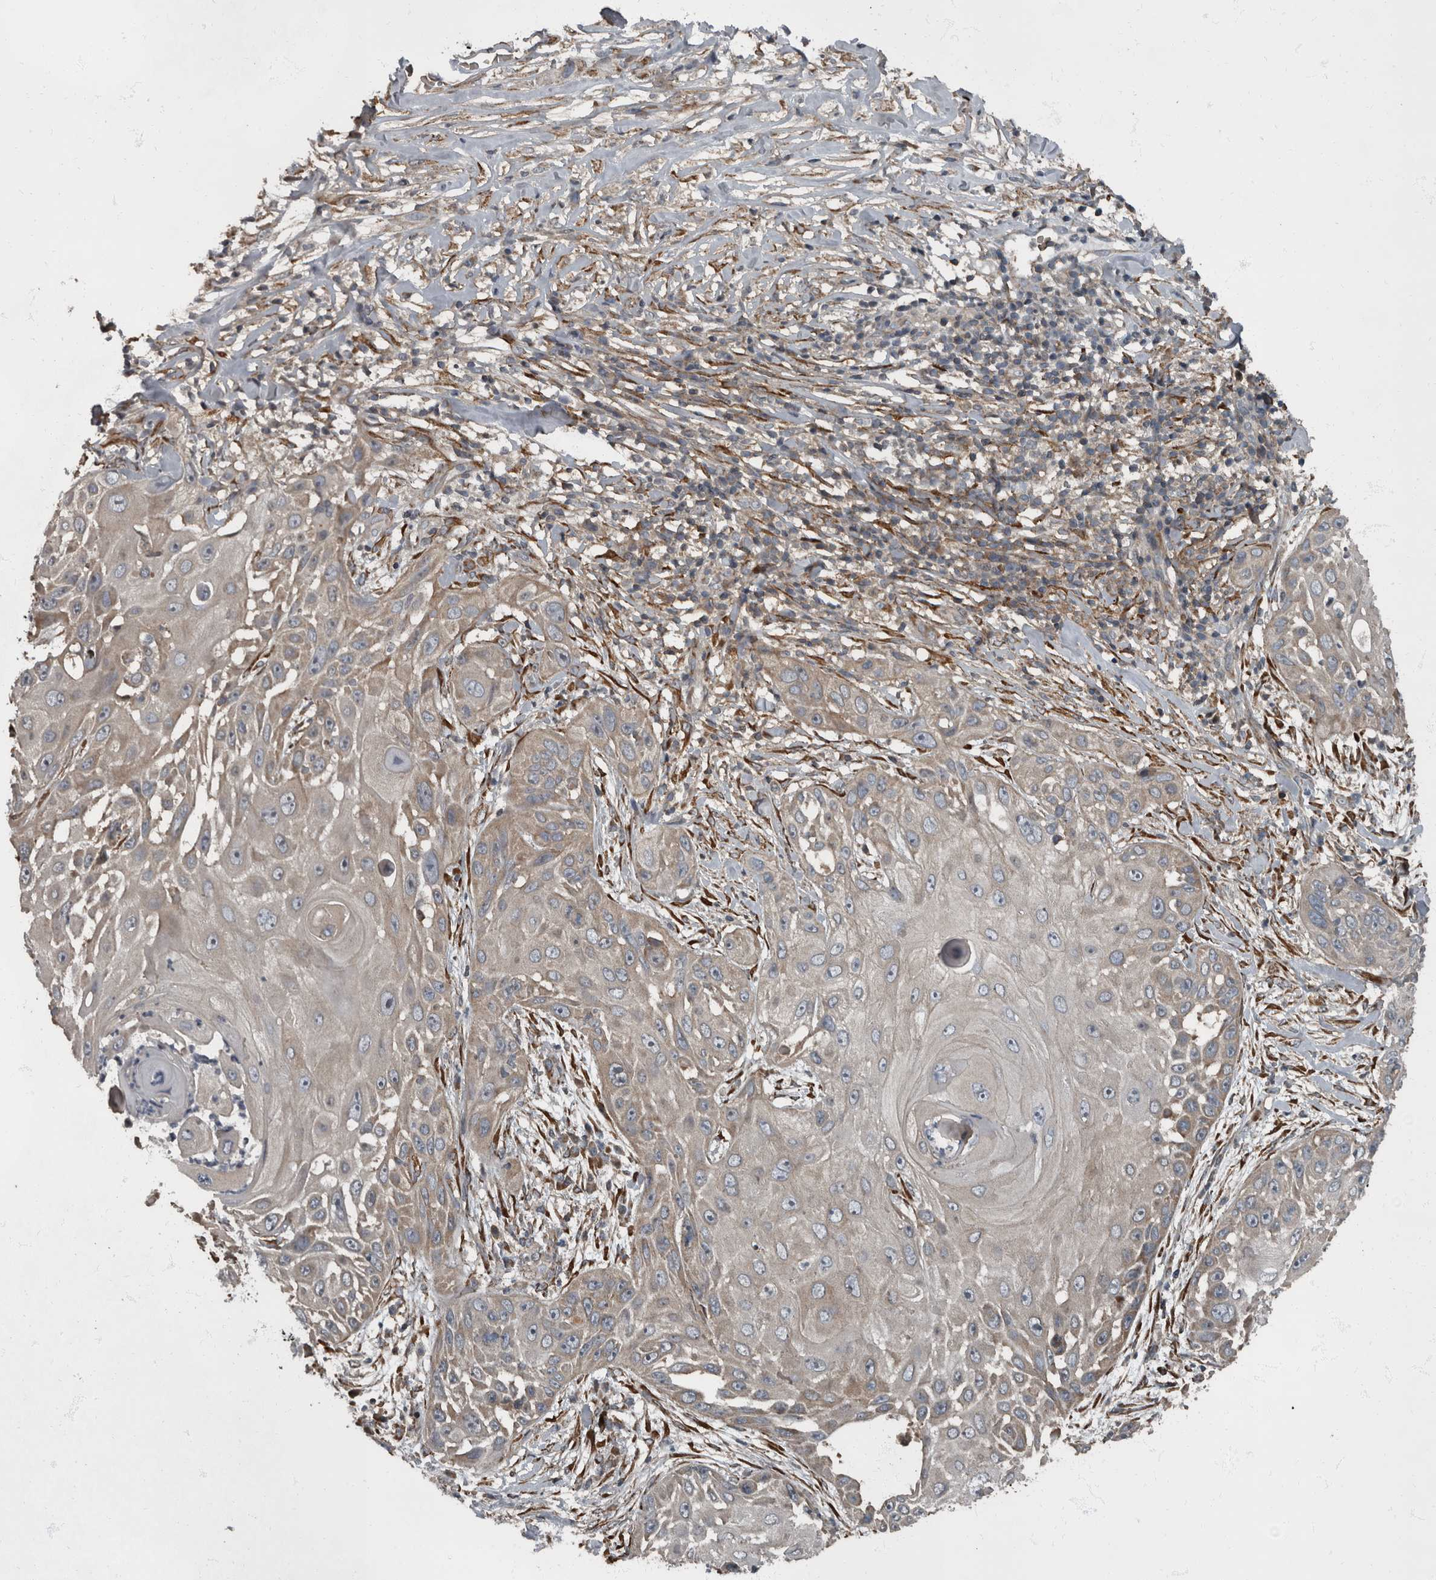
{"staining": {"intensity": "weak", "quantity": "25%-75%", "location": "cytoplasmic/membranous"}, "tissue": "skin cancer", "cell_type": "Tumor cells", "image_type": "cancer", "snomed": [{"axis": "morphology", "description": "Squamous cell carcinoma, NOS"}, {"axis": "topography", "description": "Skin"}], "caption": "An immunohistochemistry histopathology image of tumor tissue is shown. Protein staining in brown shows weak cytoplasmic/membranous positivity in skin cancer (squamous cell carcinoma) within tumor cells.", "gene": "RABGGTB", "patient": {"sex": "female", "age": 44}}